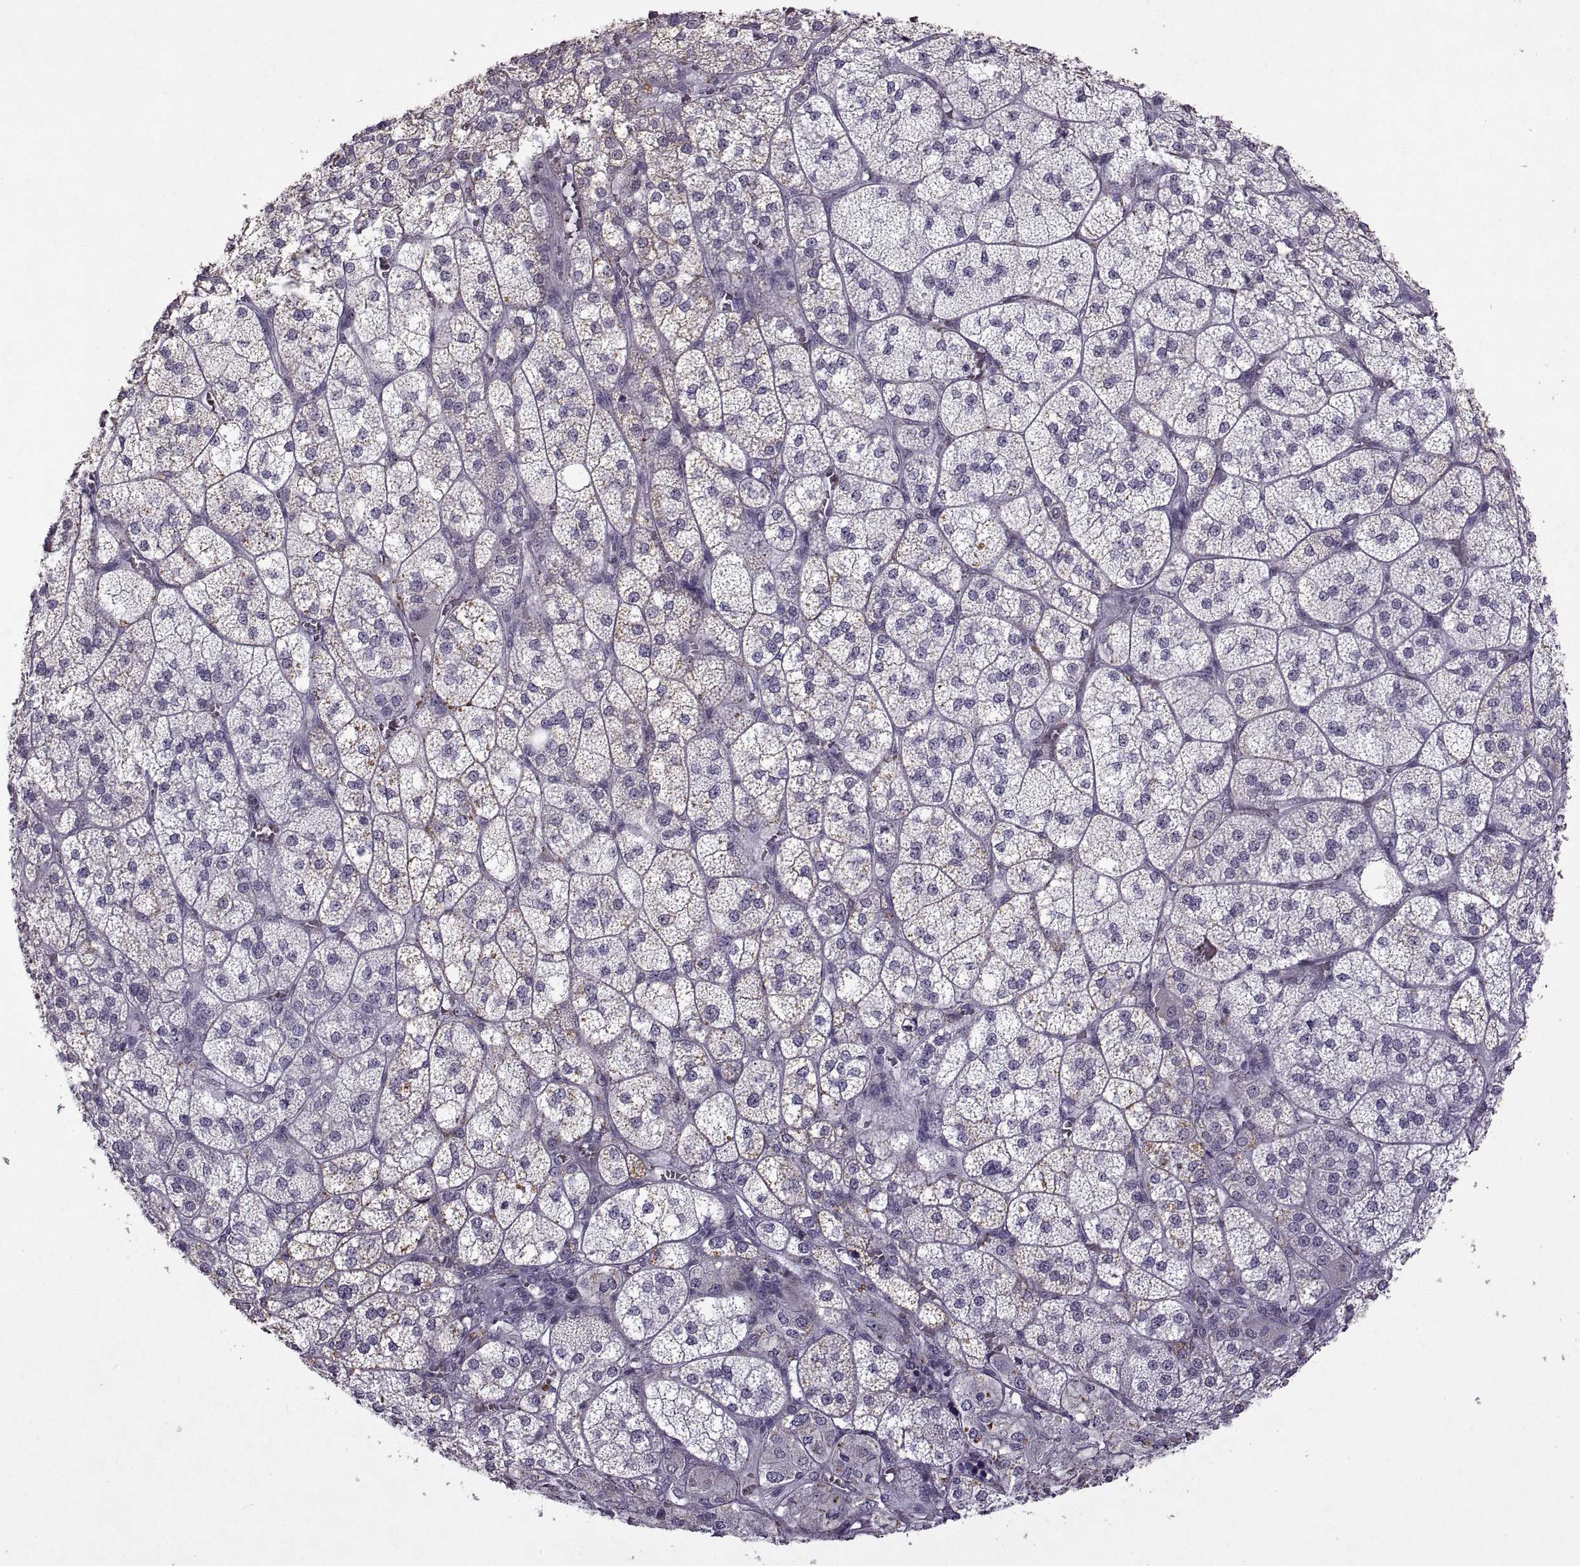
{"staining": {"intensity": "weak", "quantity": "<25%", "location": "cytoplasmic/membranous"}, "tissue": "adrenal gland", "cell_type": "Glandular cells", "image_type": "normal", "snomed": [{"axis": "morphology", "description": "Normal tissue, NOS"}, {"axis": "topography", "description": "Adrenal gland"}], "caption": "A high-resolution image shows IHC staining of unremarkable adrenal gland, which shows no significant expression in glandular cells. (Stains: DAB immunohistochemistry with hematoxylin counter stain, Microscopy: brightfield microscopy at high magnification).", "gene": "SINHCAF", "patient": {"sex": "female", "age": 60}}